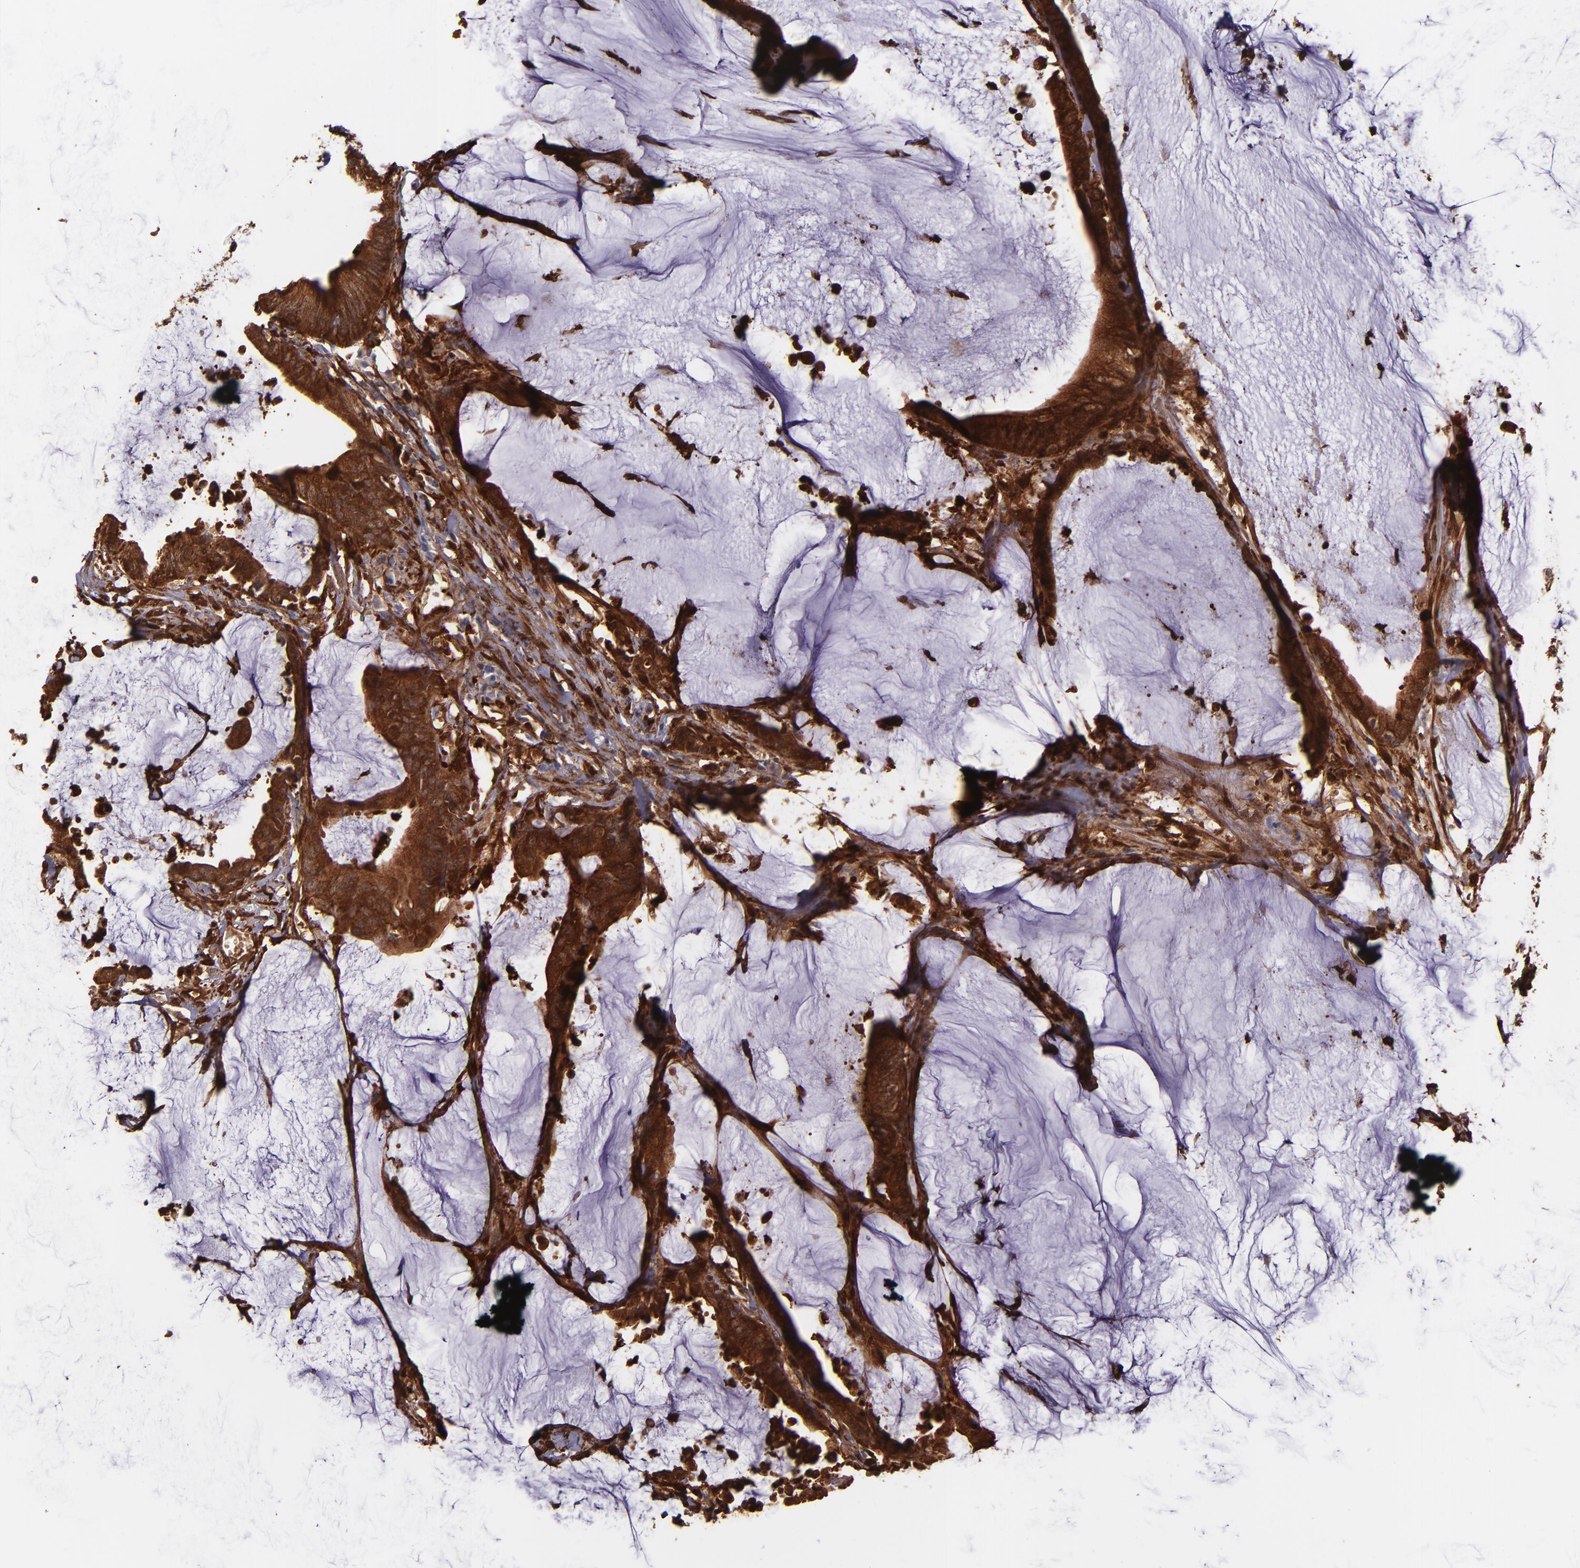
{"staining": {"intensity": "strong", "quantity": ">75%", "location": "cytoplasmic/membranous"}, "tissue": "colorectal cancer", "cell_type": "Tumor cells", "image_type": "cancer", "snomed": [{"axis": "morphology", "description": "Adenocarcinoma, NOS"}, {"axis": "topography", "description": "Rectum"}], "caption": "The micrograph exhibits immunohistochemical staining of colorectal cancer (adenocarcinoma). There is strong cytoplasmic/membranous expression is identified in about >75% of tumor cells.", "gene": "VCL", "patient": {"sex": "female", "age": 66}}